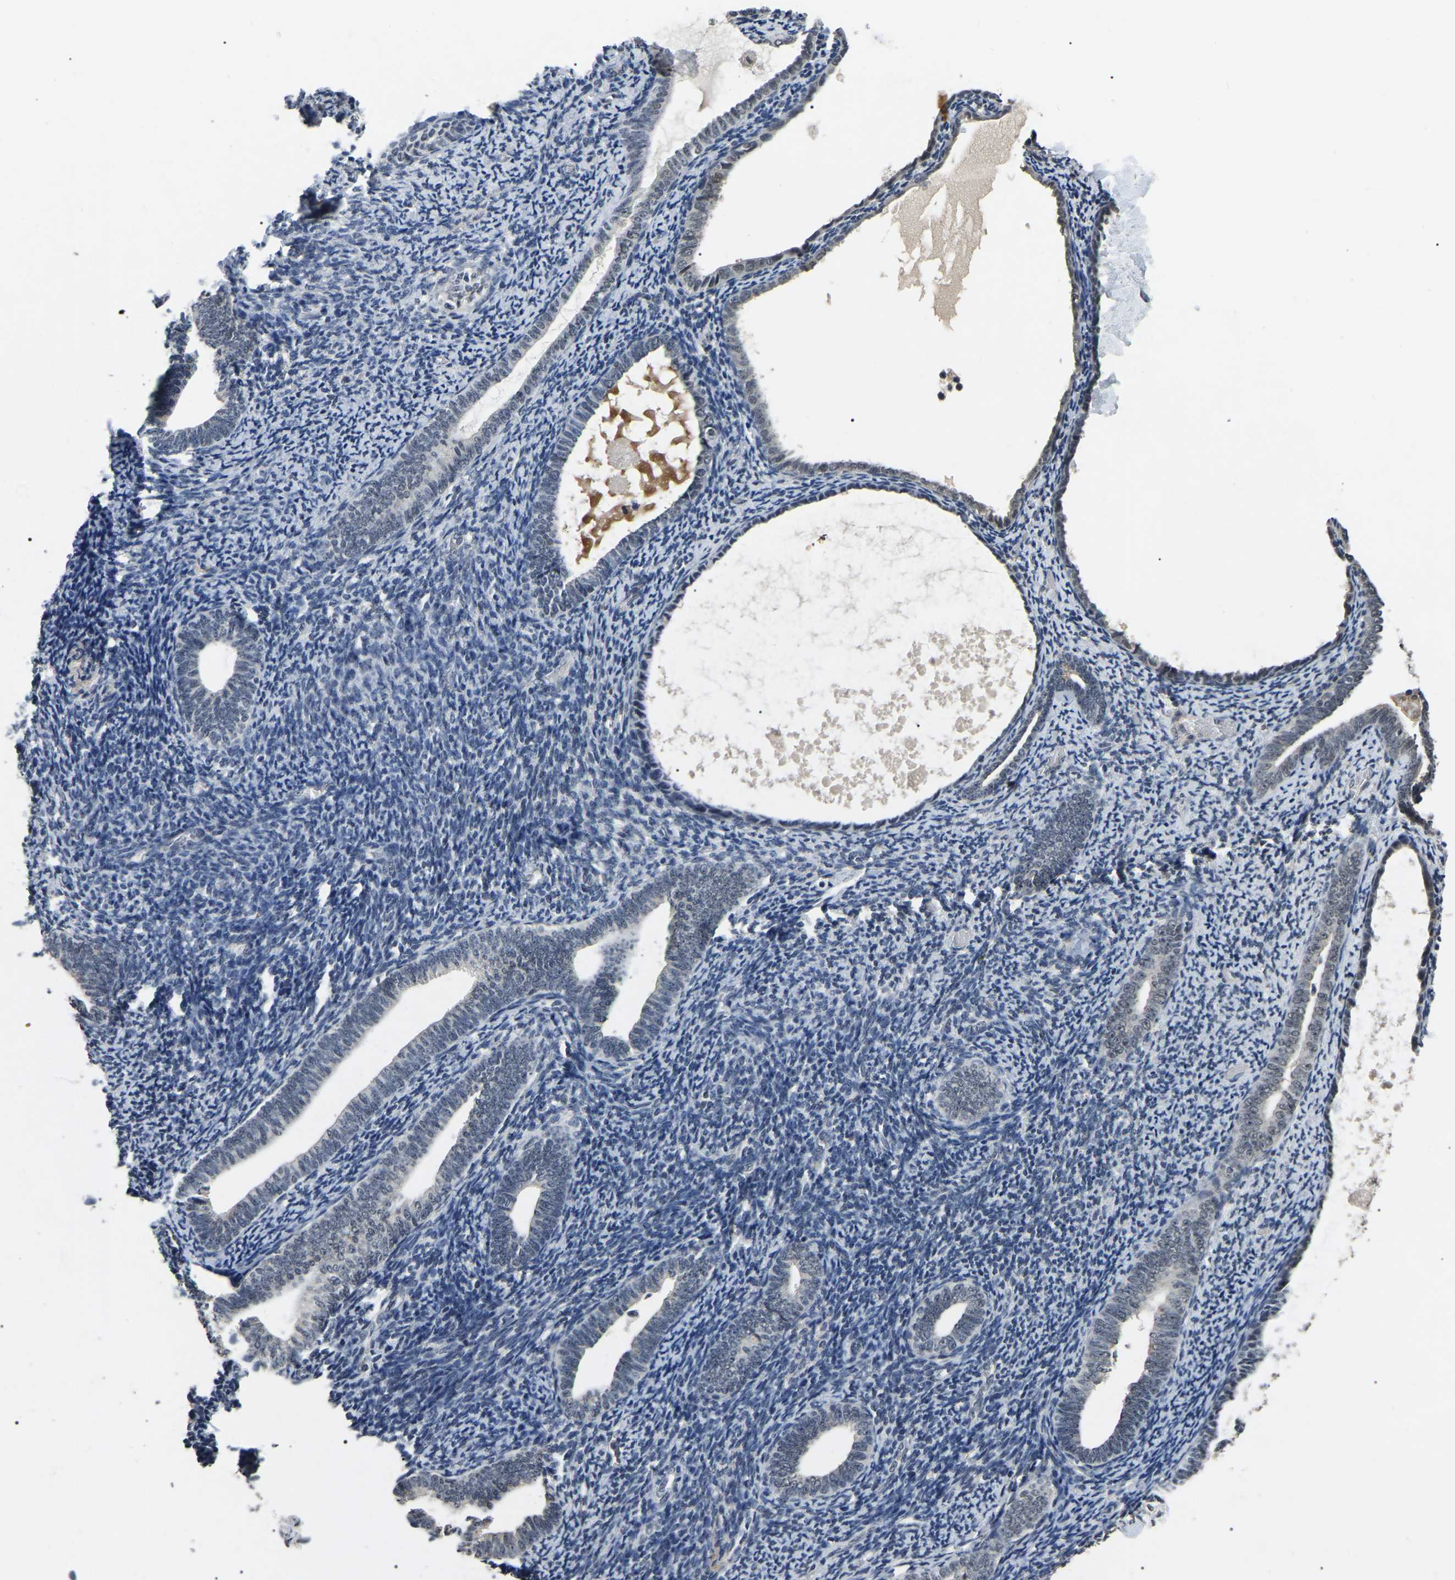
{"staining": {"intensity": "negative", "quantity": "none", "location": "none"}, "tissue": "endometrium", "cell_type": "Cells in endometrial stroma", "image_type": "normal", "snomed": [{"axis": "morphology", "description": "Normal tissue, NOS"}, {"axis": "topography", "description": "Endometrium"}], "caption": "Immunohistochemical staining of unremarkable endometrium displays no significant expression in cells in endometrial stroma.", "gene": "PPM1E", "patient": {"sex": "female", "age": 66}}